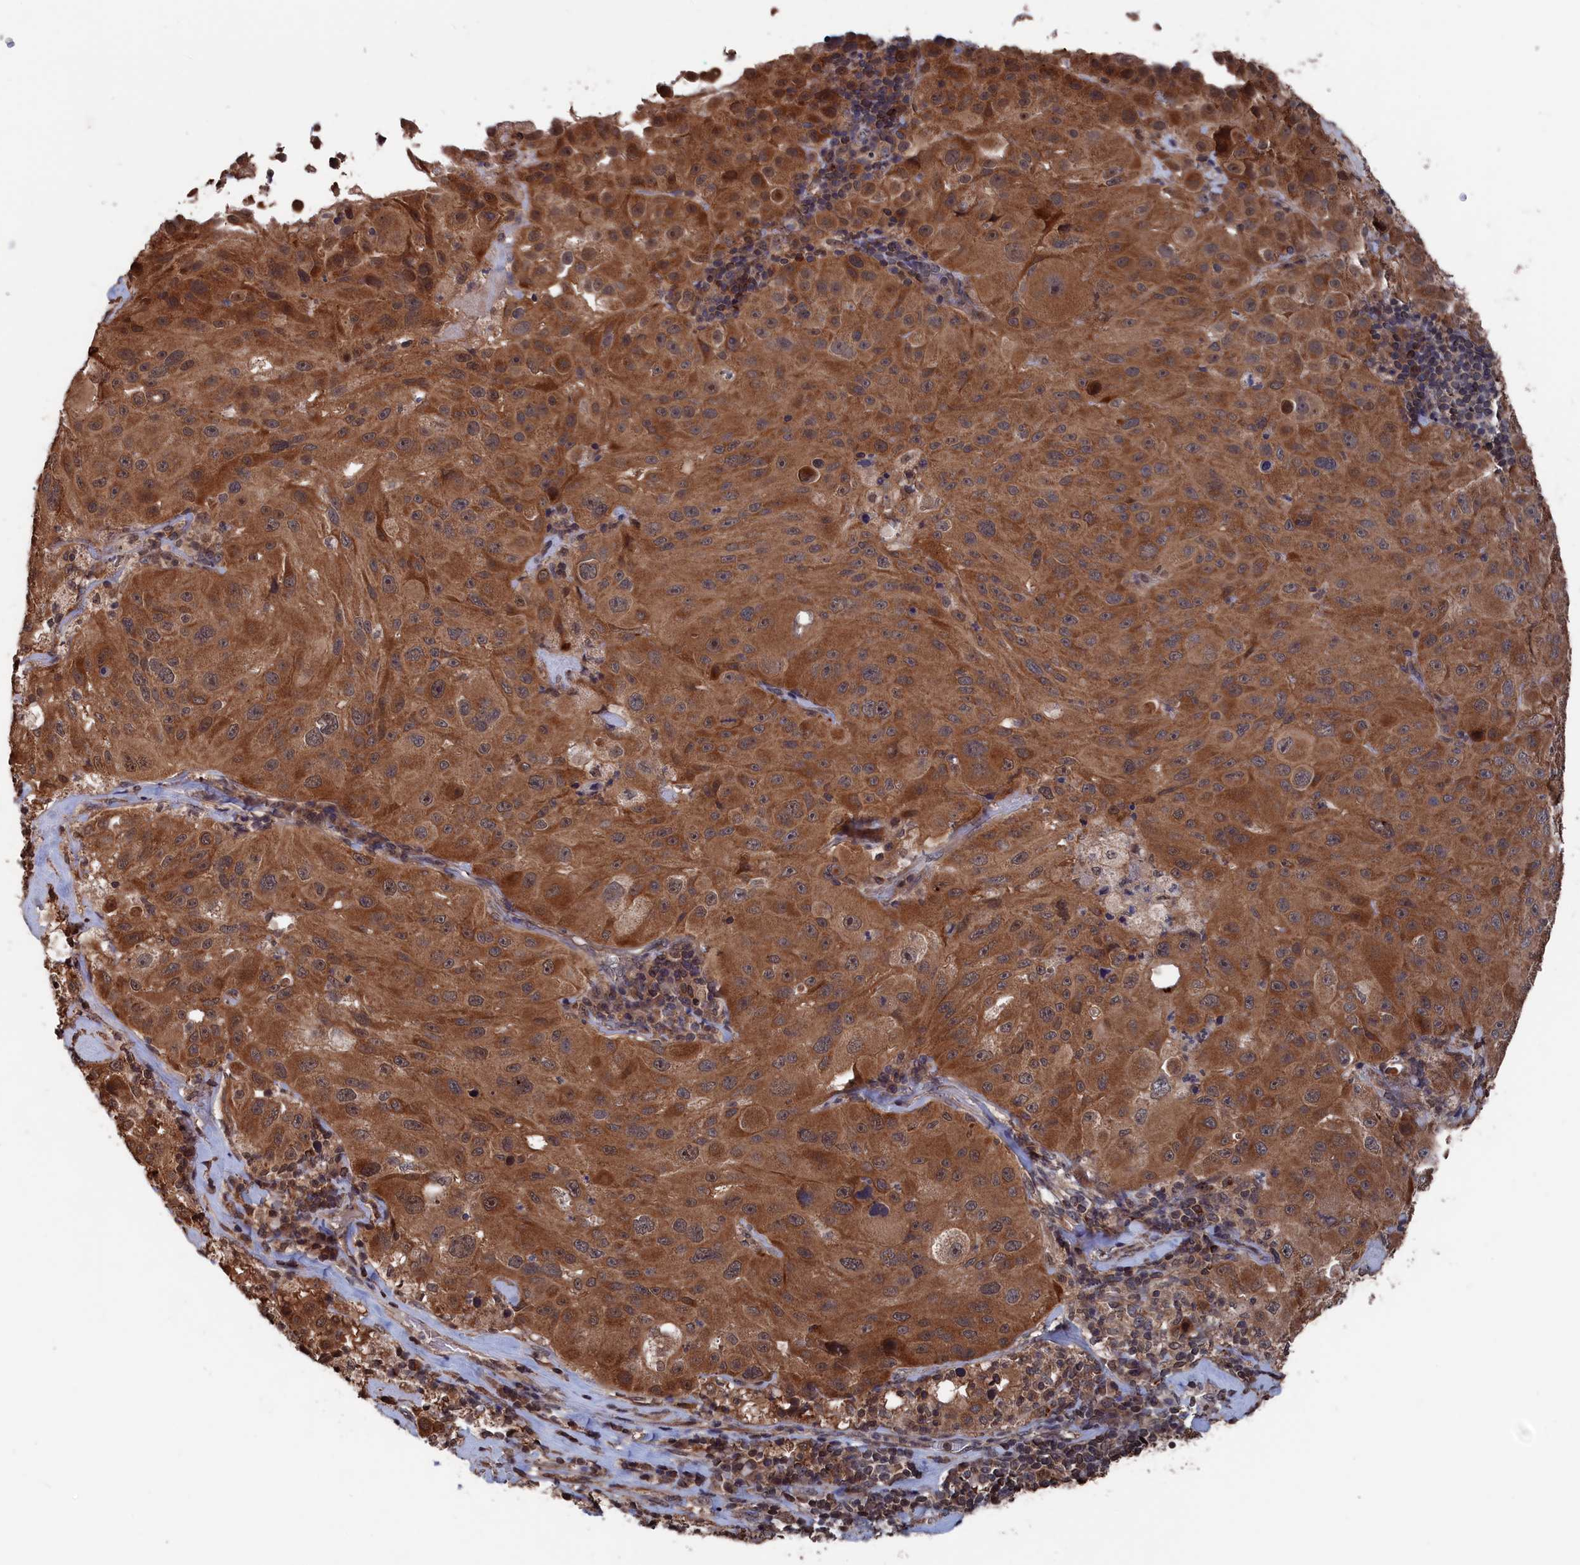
{"staining": {"intensity": "moderate", "quantity": ">75%", "location": "cytoplasmic/membranous"}, "tissue": "melanoma", "cell_type": "Tumor cells", "image_type": "cancer", "snomed": [{"axis": "morphology", "description": "Malignant melanoma, Metastatic site"}, {"axis": "topography", "description": "Lymph node"}], "caption": "Malignant melanoma (metastatic site) was stained to show a protein in brown. There is medium levels of moderate cytoplasmic/membranous positivity in about >75% of tumor cells.", "gene": "PDE12", "patient": {"sex": "male", "age": 62}}